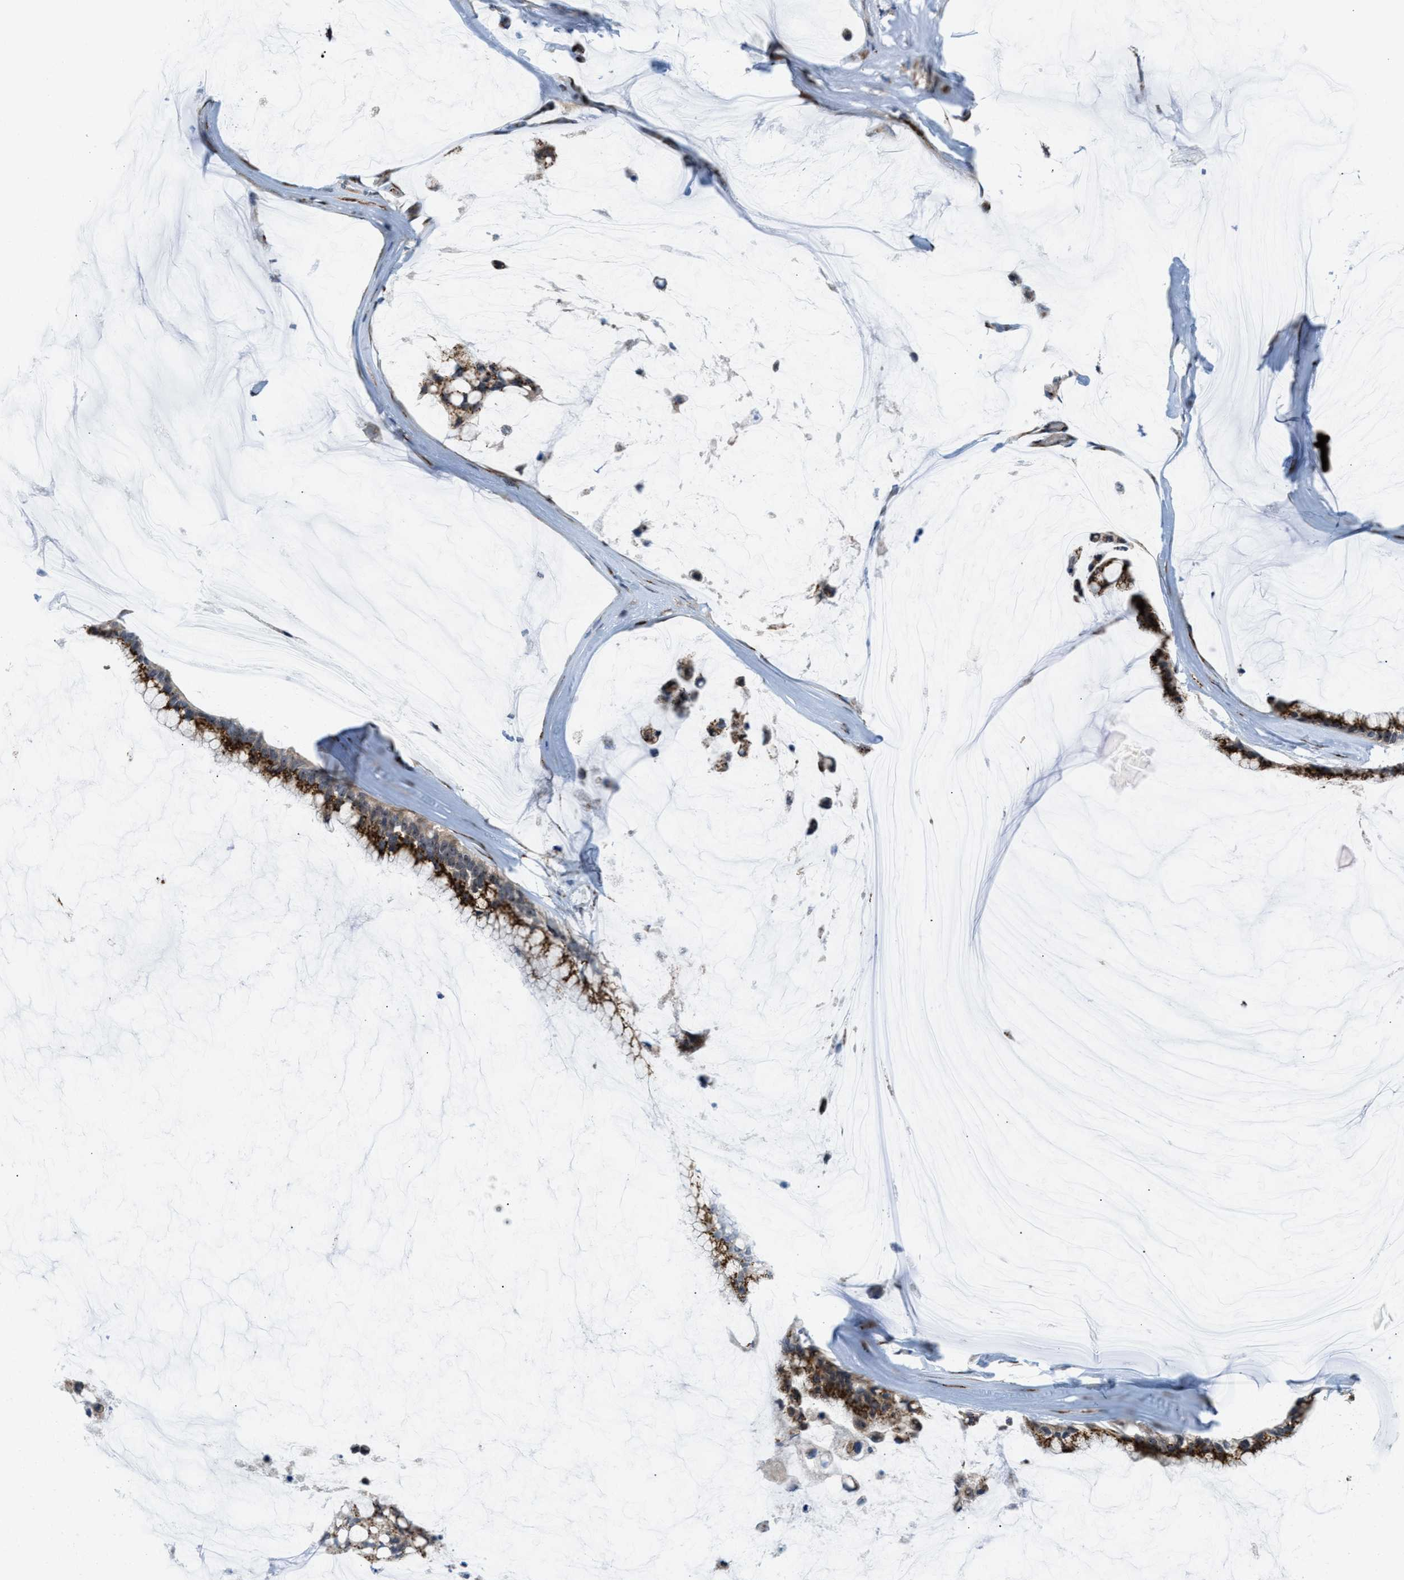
{"staining": {"intensity": "strong", "quantity": ">75%", "location": "cytoplasmic/membranous"}, "tissue": "ovarian cancer", "cell_type": "Tumor cells", "image_type": "cancer", "snomed": [{"axis": "morphology", "description": "Cystadenocarcinoma, mucinous, NOS"}, {"axis": "topography", "description": "Ovary"}], "caption": "Strong cytoplasmic/membranous expression is identified in about >75% of tumor cells in mucinous cystadenocarcinoma (ovarian).", "gene": "SLC38A10", "patient": {"sex": "female", "age": 39}}